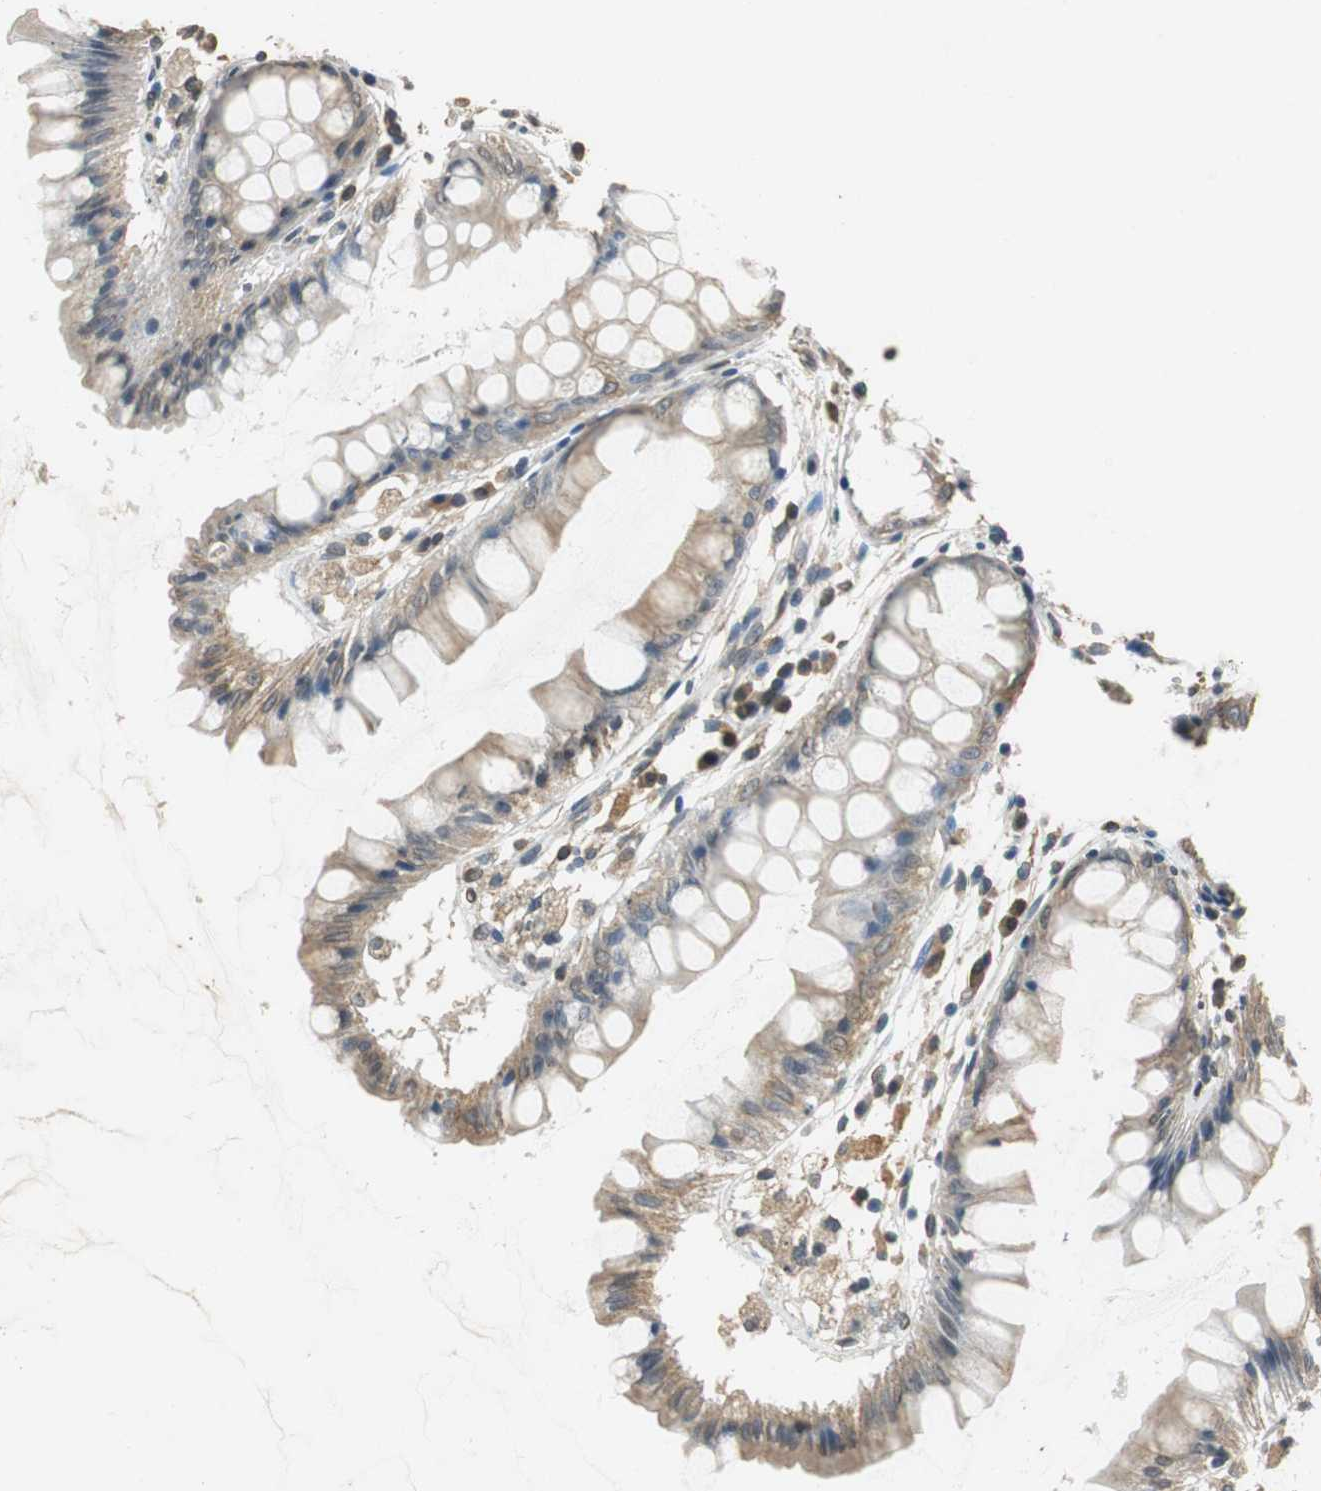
{"staining": {"intensity": "moderate", "quantity": ">75%", "location": "cytoplasmic/membranous,nuclear"}, "tissue": "rectum", "cell_type": "Glandular cells", "image_type": "normal", "snomed": [{"axis": "morphology", "description": "Normal tissue, NOS"}, {"axis": "morphology", "description": "Adenocarcinoma, NOS"}, {"axis": "topography", "description": "Rectum"}], "caption": "IHC of benign human rectum exhibits medium levels of moderate cytoplasmic/membranous,nuclear positivity in about >75% of glandular cells.", "gene": "ALDH4A1", "patient": {"sex": "female", "age": 65}}